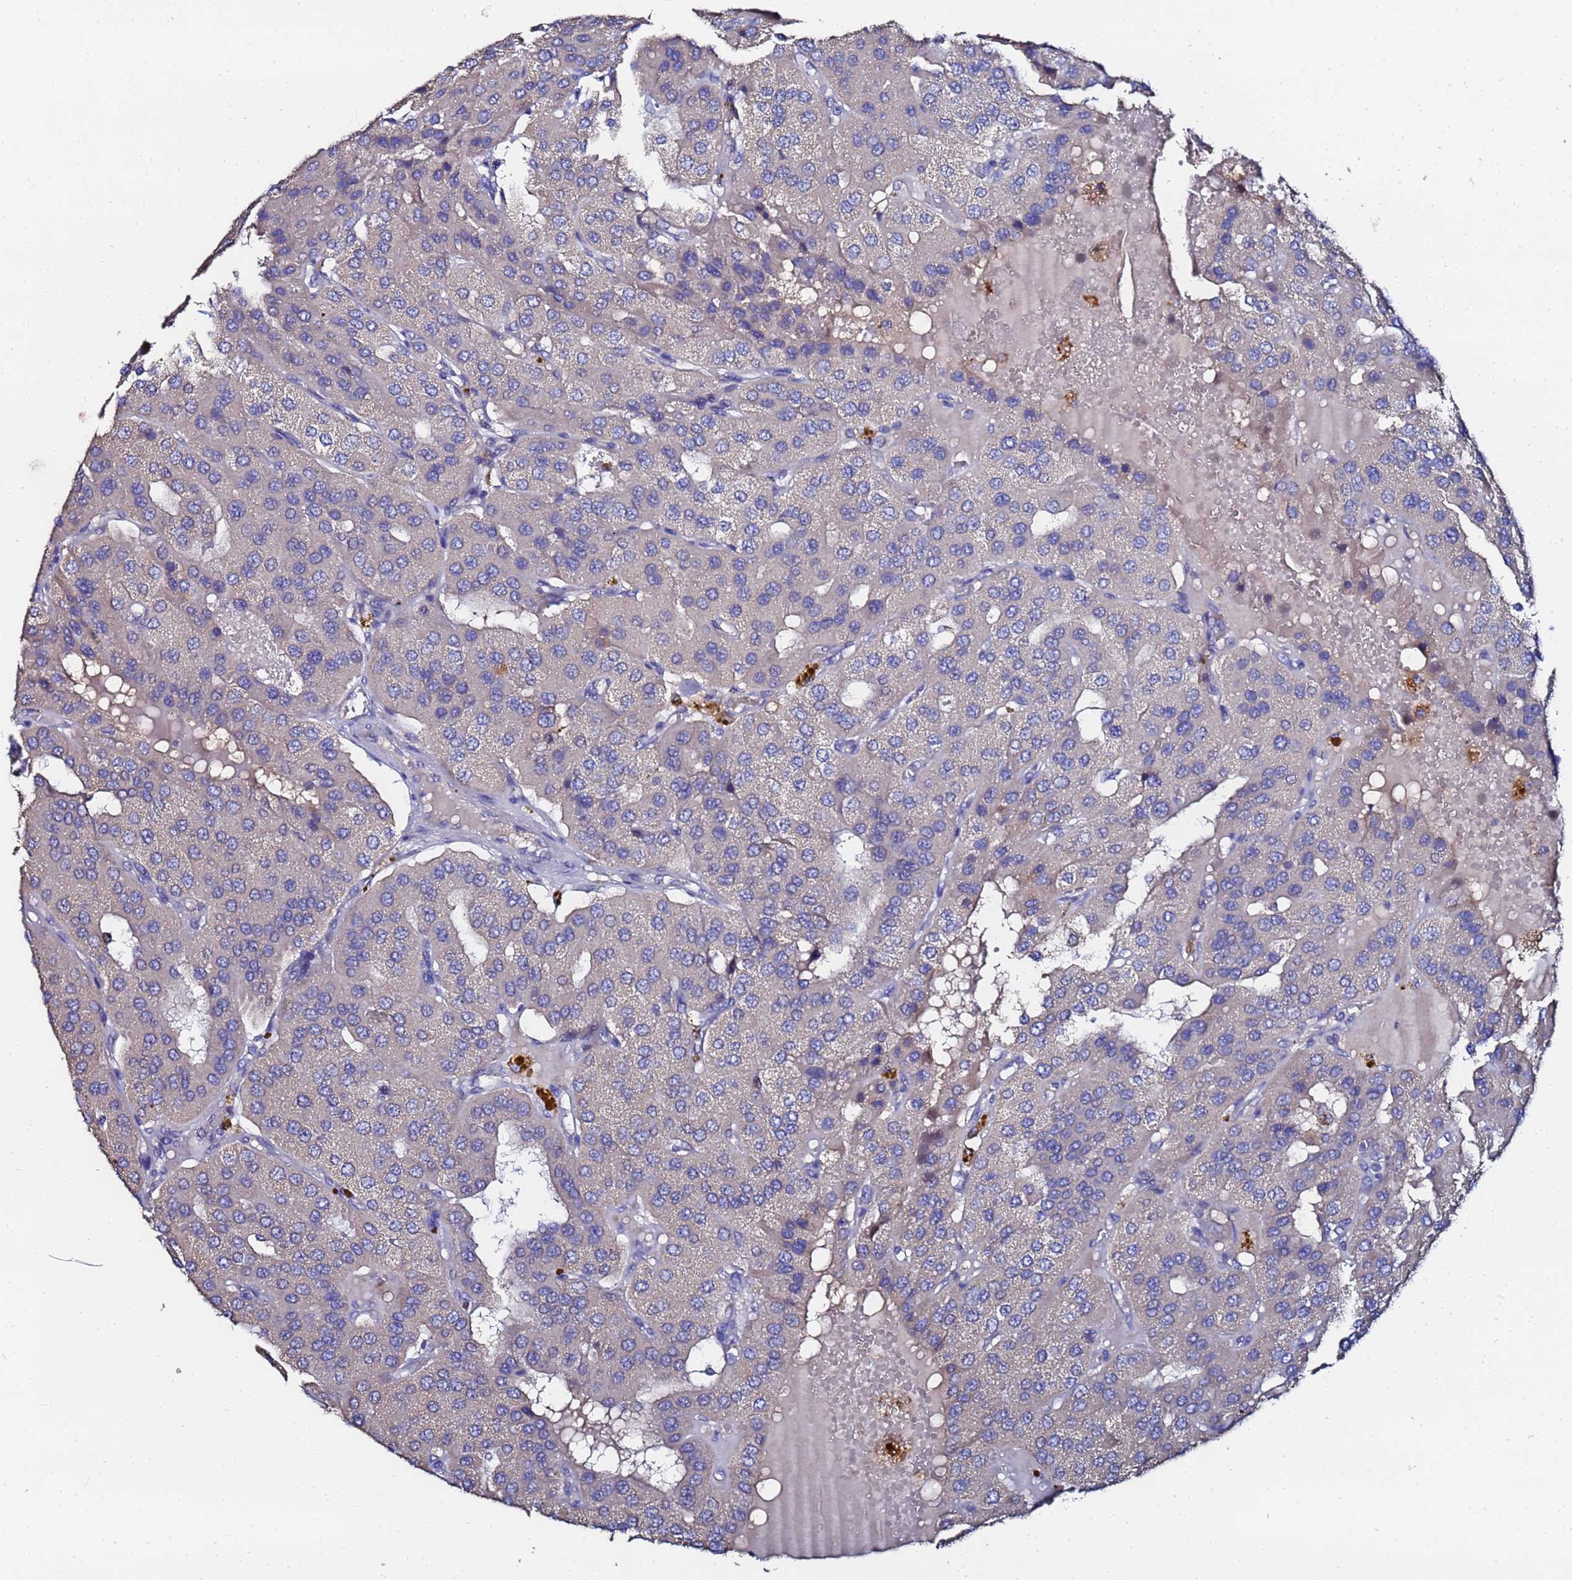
{"staining": {"intensity": "negative", "quantity": "none", "location": "none"}, "tissue": "parathyroid gland", "cell_type": "Glandular cells", "image_type": "normal", "snomed": [{"axis": "morphology", "description": "Normal tissue, NOS"}, {"axis": "morphology", "description": "Adenoma, NOS"}, {"axis": "topography", "description": "Parathyroid gland"}], "caption": "An IHC photomicrograph of benign parathyroid gland is shown. There is no staining in glandular cells of parathyroid gland.", "gene": "TCP10L", "patient": {"sex": "female", "age": 86}}